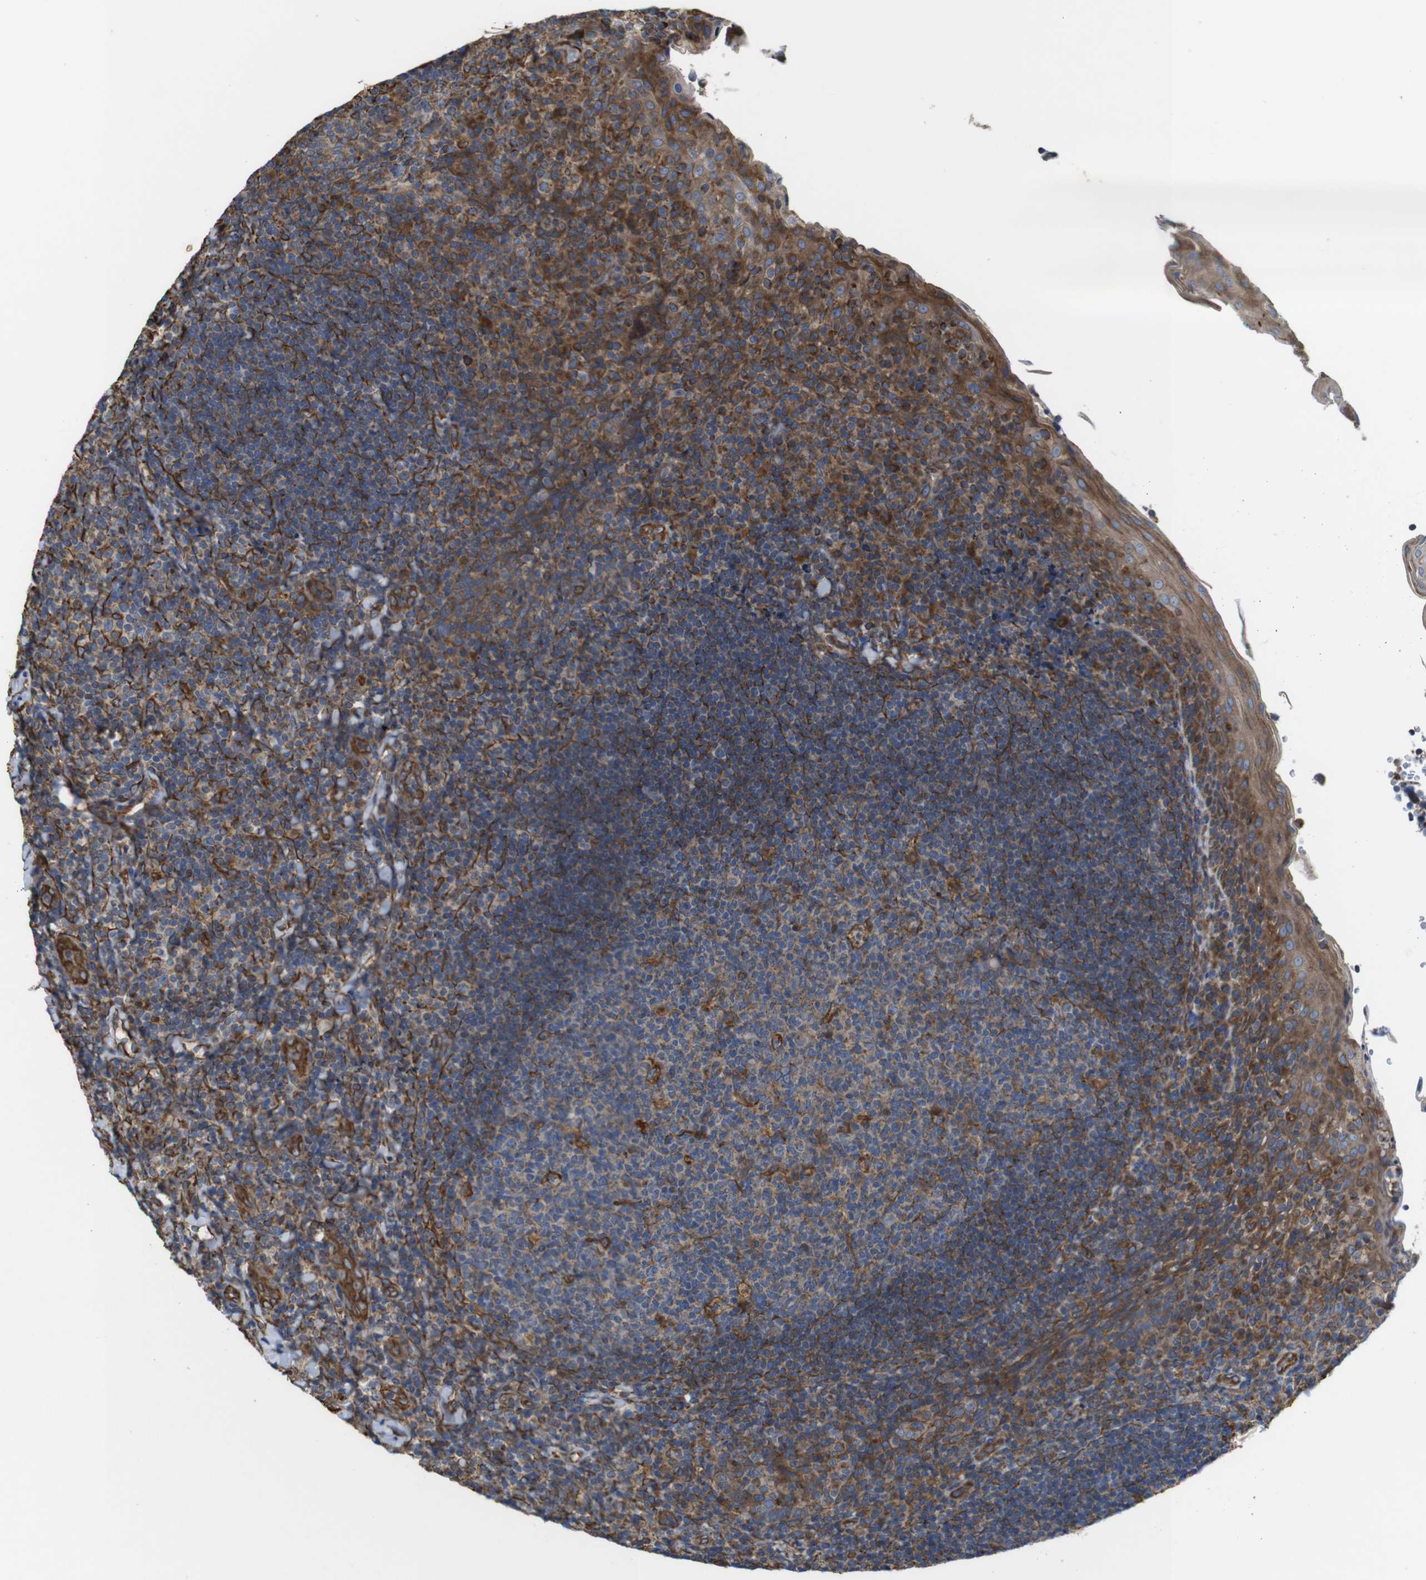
{"staining": {"intensity": "weak", "quantity": ">75%", "location": "cytoplasmic/membranous"}, "tissue": "tonsil", "cell_type": "Germinal center cells", "image_type": "normal", "snomed": [{"axis": "morphology", "description": "Normal tissue, NOS"}, {"axis": "topography", "description": "Tonsil"}], "caption": "Tonsil stained with IHC shows weak cytoplasmic/membranous positivity in about >75% of germinal center cells.", "gene": "POMK", "patient": {"sex": "male", "age": 17}}